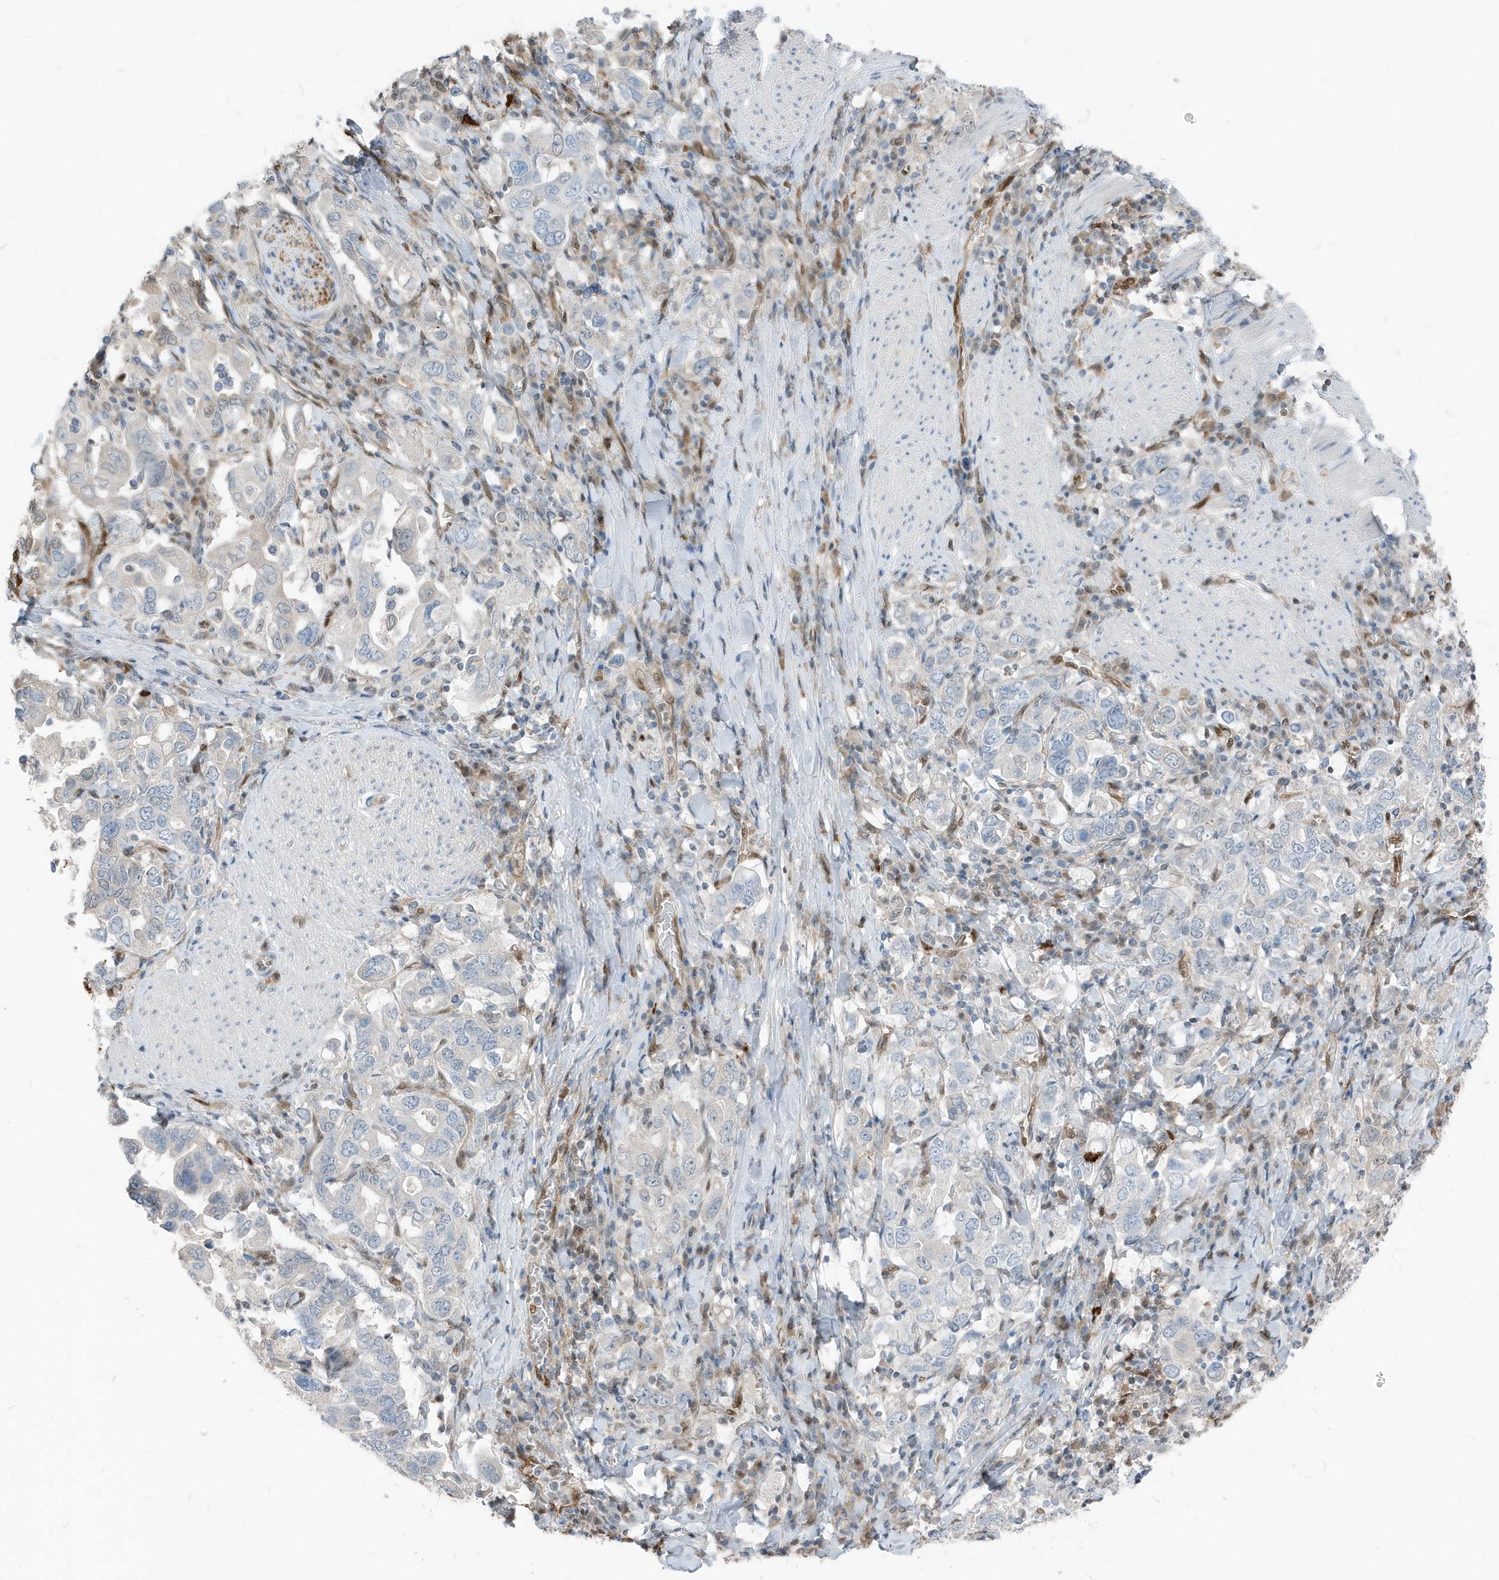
{"staining": {"intensity": "negative", "quantity": "none", "location": "none"}, "tissue": "stomach cancer", "cell_type": "Tumor cells", "image_type": "cancer", "snomed": [{"axis": "morphology", "description": "Adenocarcinoma, NOS"}, {"axis": "topography", "description": "Stomach, upper"}], "caption": "This histopathology image is of stomach cancer (adenocarcinoma) stained with immunohistochemistry (IHC) to label a protein in brown with the nuclei are counter-stained blue. There is no staining in tumor cells.", "gene": "NCOA7", "patient": {"sex": "male", "age": 62}}